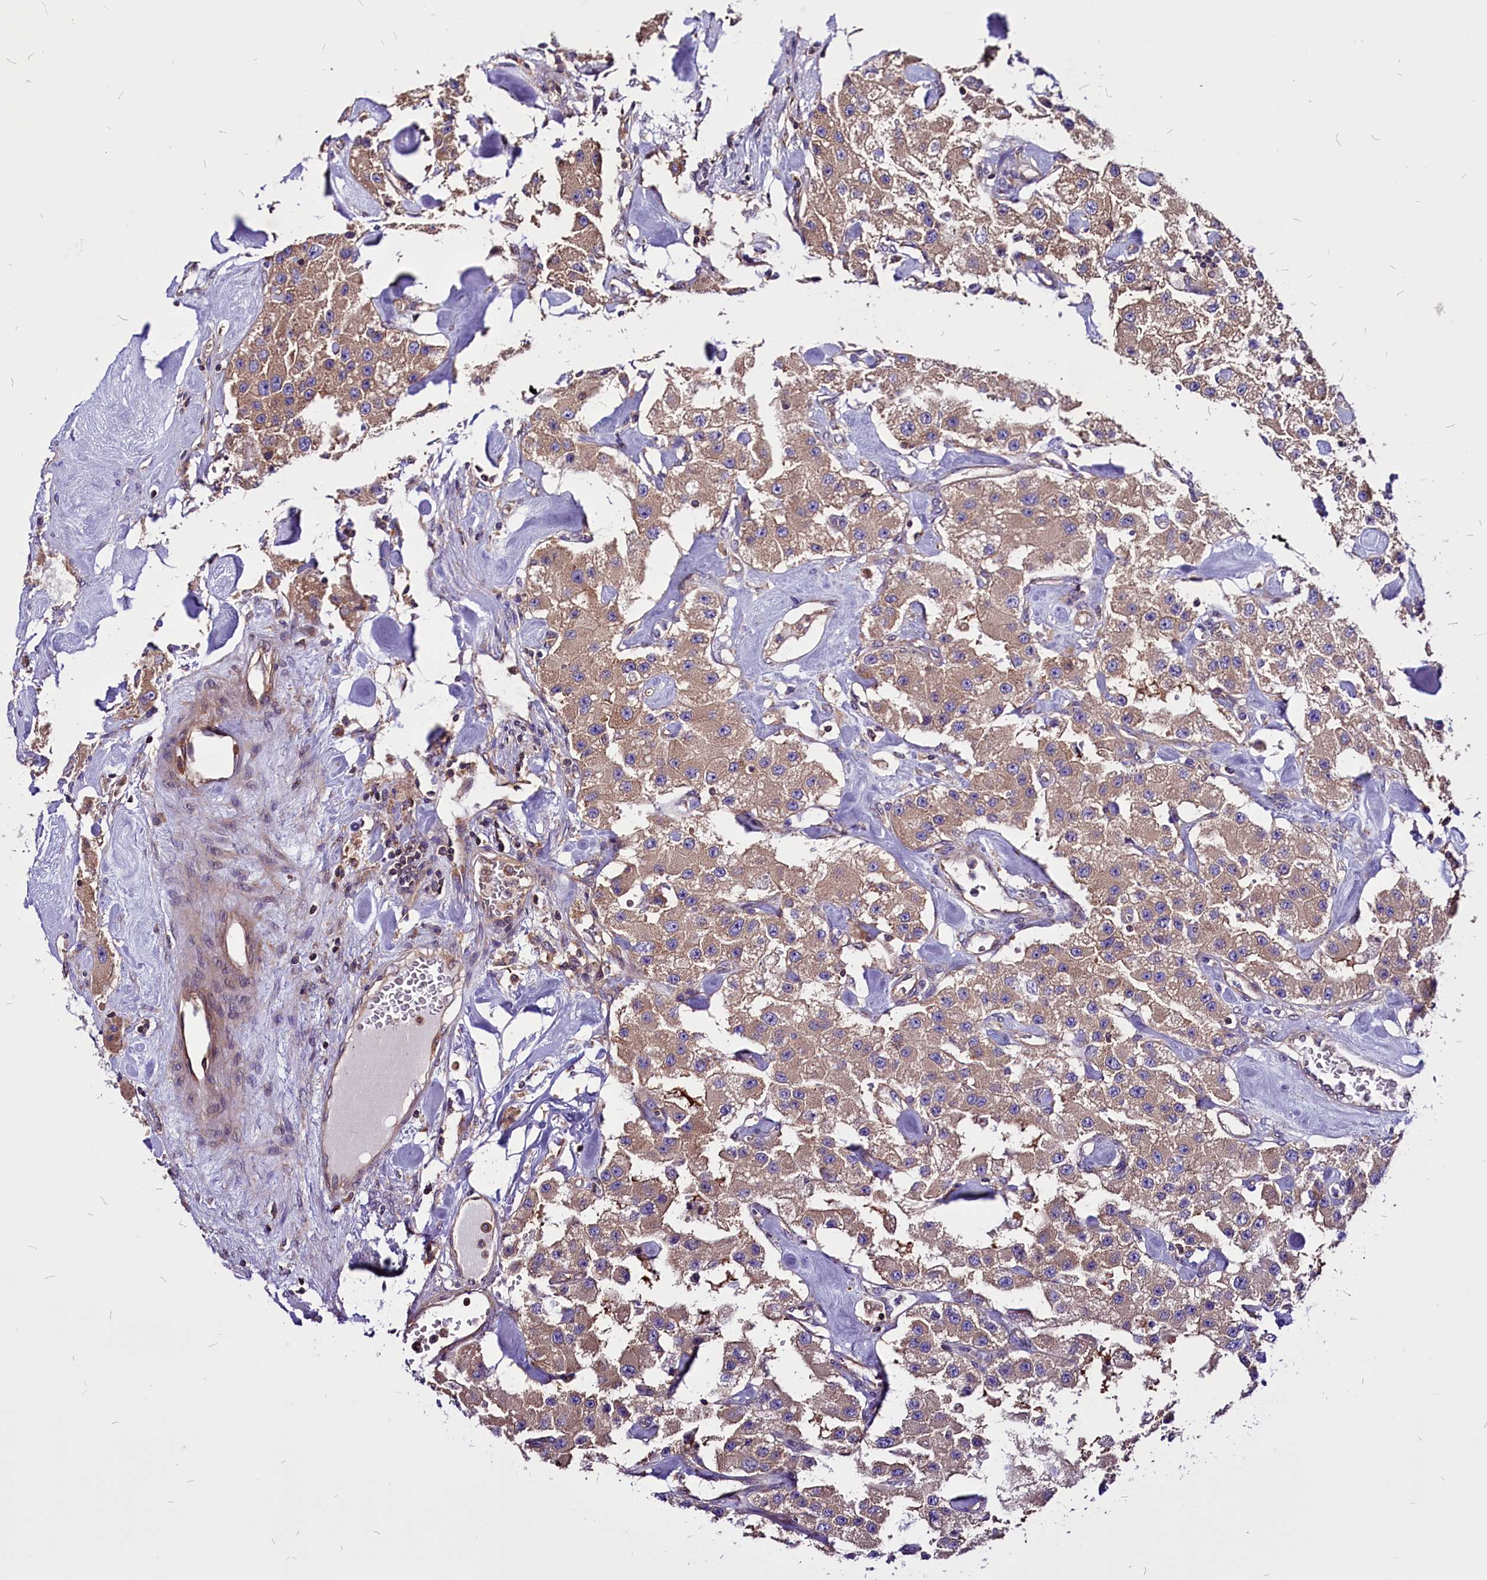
{"staining": {"intensity": "moderate", "quantity": ">75%", "location": "cytoplasmic/membranous"}, "tissue": "carcinoid", "cell_type": "Tumor cells", "image_type": "cancer", "snomed": [{"axis": "morphology", "description": "Carcinoid, malignant, NOS"}, {"axis": "topography", "description": "Pancreas"}], "caption": "Moderate cytoplasmic/membranous positivity for a protein is appreciated in about >75% of tumor cells of carcinoid (malignant) using IHC.", "gene": "EIF3G", "patient": {"sex": "male", "age": 41}}